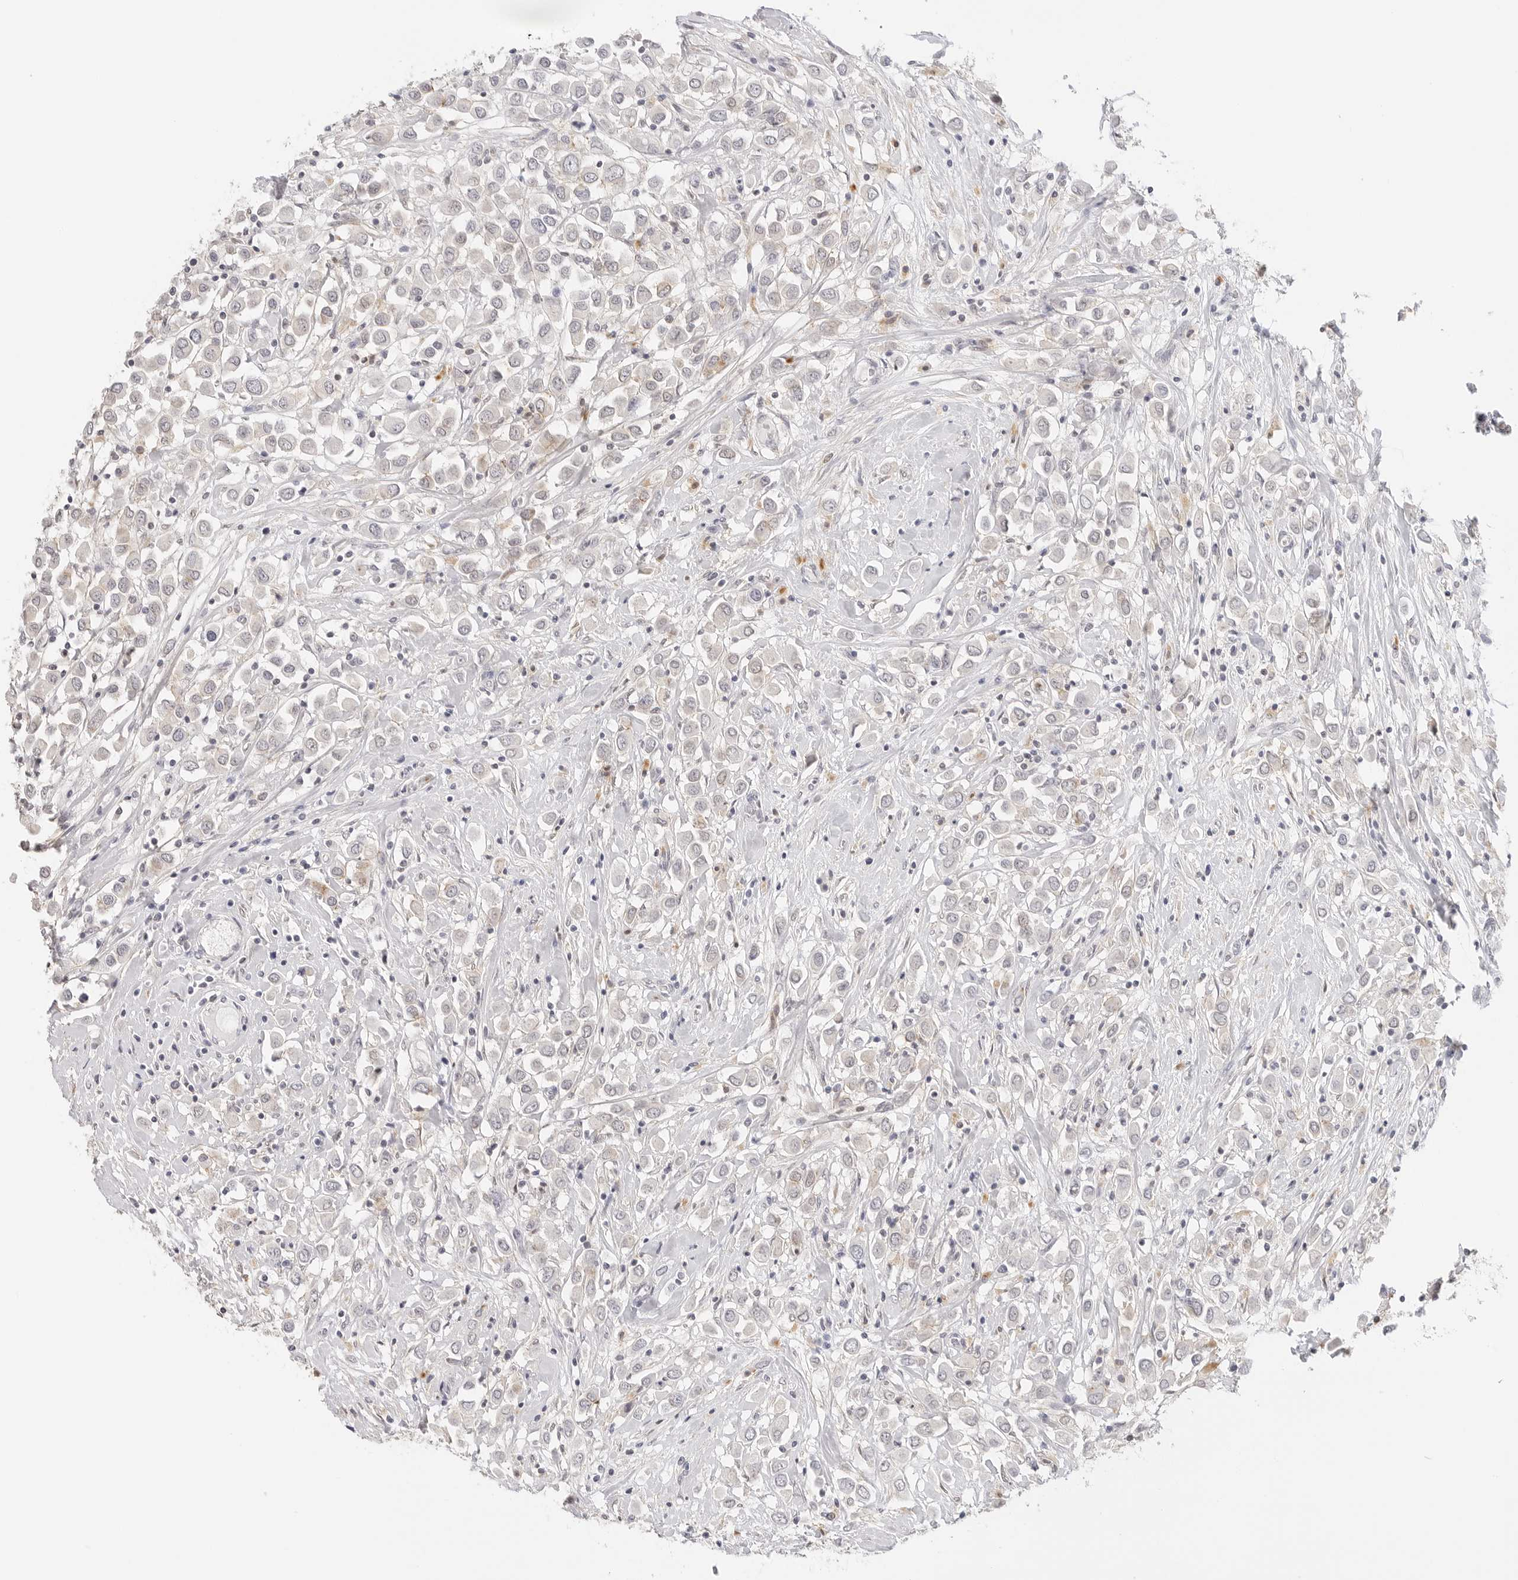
{"staining": {"intensity": "negative", "quantity": "none", "location": "none"}, "tissue": "breast cancer", "cell_type": "Tumor cells", "image_type": "cancer", "snomed": [{"axis": "morphology", "description": "Duct carcinoma"}, {"axis": "topography", "description": "Breast"}], "caption": "A histopathology image of breast infiltrating ductal carcinoma stained for a protein displays no brown staining in tumor cells.", "gene": "PCDH19", "patient": {"sex": "female", "age": 61}}